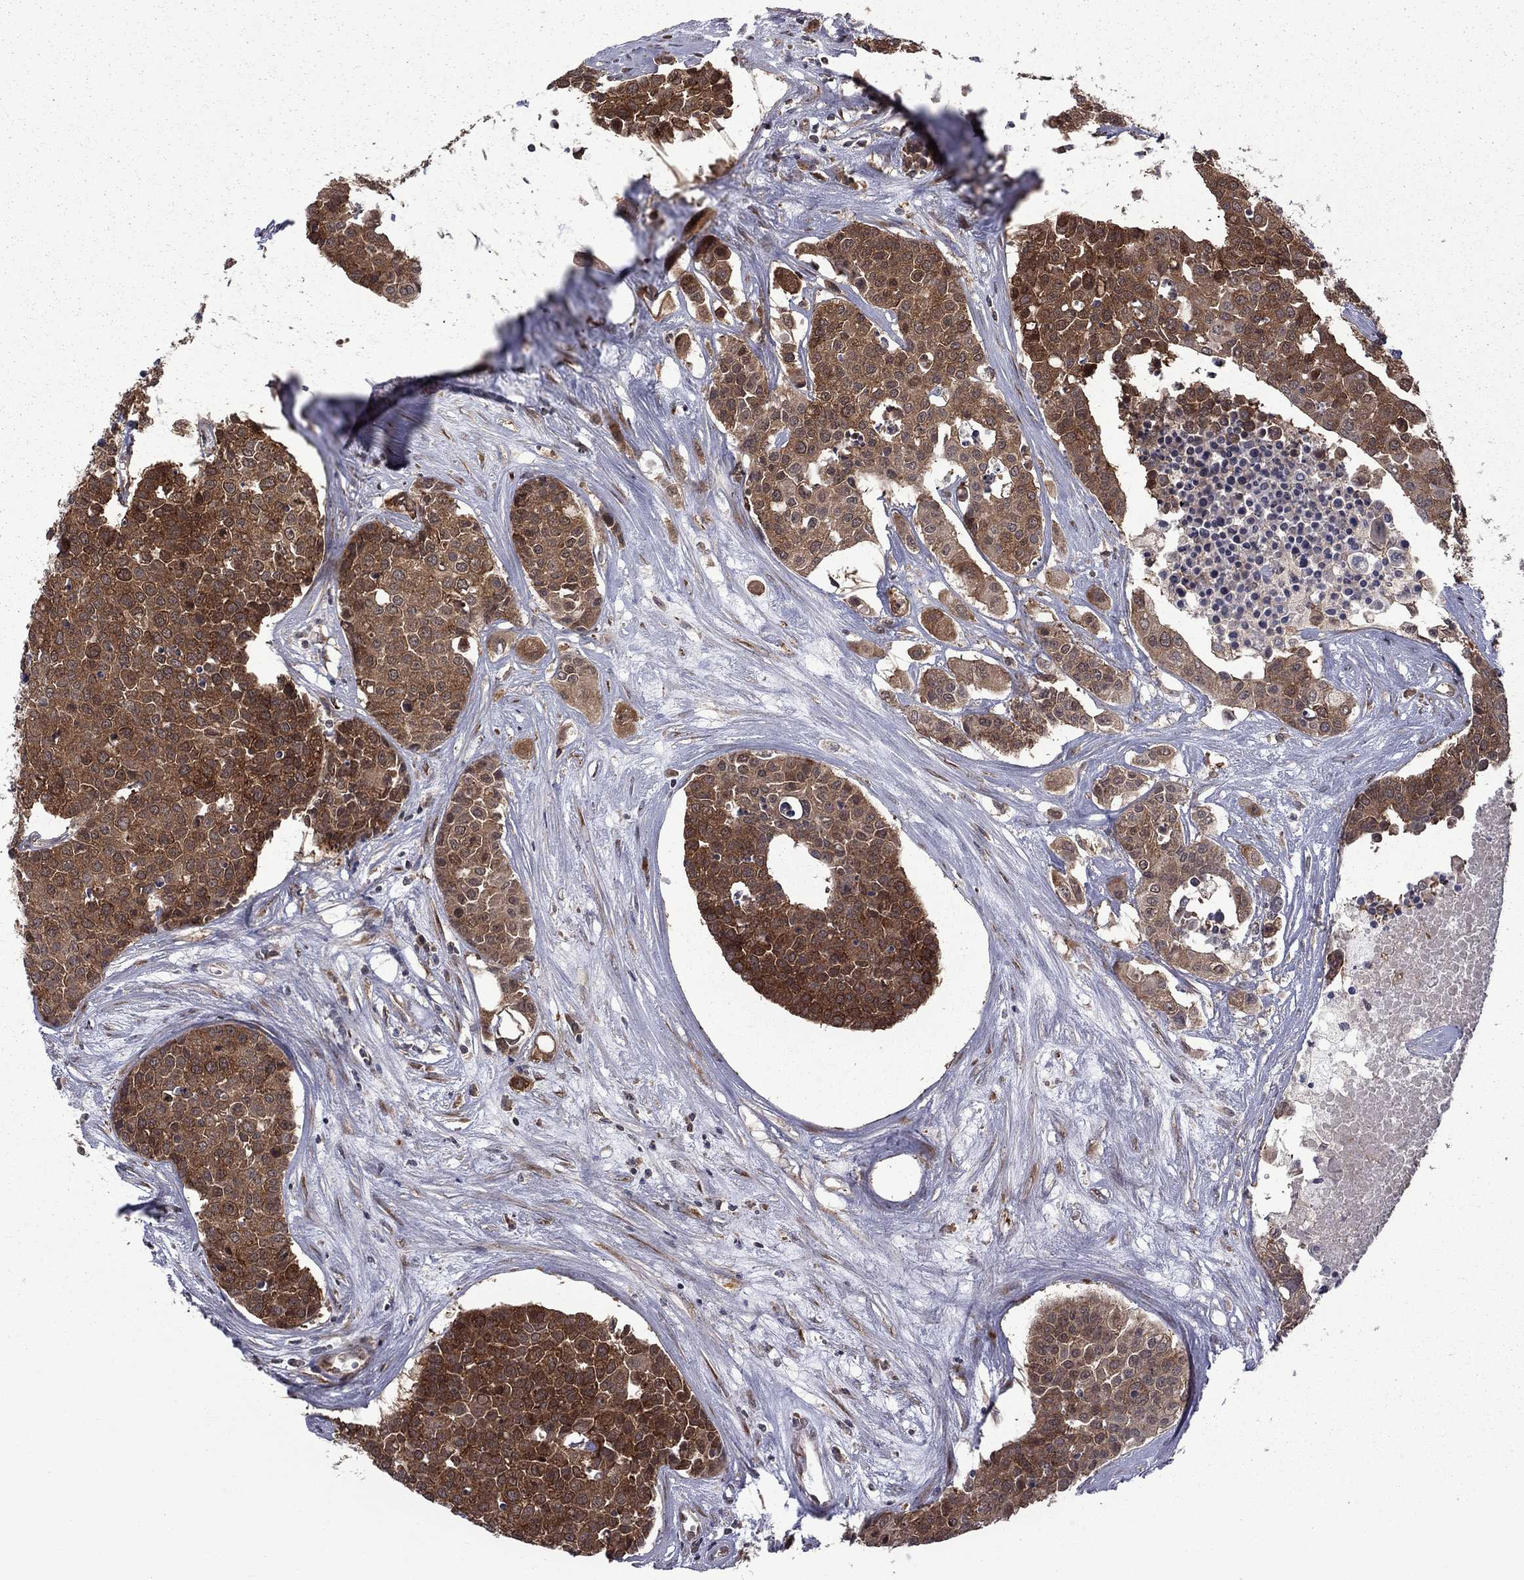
{"staining": {"intensity": "strong", "quantity": ">75%", "location": "cytoplasmic/membranous"}, "tissue": "carcinoid", "cell_type": "Tumor cells", "image_type": "cancer", "snomed": [{"axis": "morphology", "description": "Carcinoid, malignant, NOS"}, {"axis": "topography", "description": "Colon"}], "caption": "This is a micrograph of immunohistochemistry (IHC) staining of carcinoid, which shows strong positivity in the cytoplasmic/membranous of tumor cells.", "gene": "NAA50", "patient": {"sex": "male", "age": 81}}